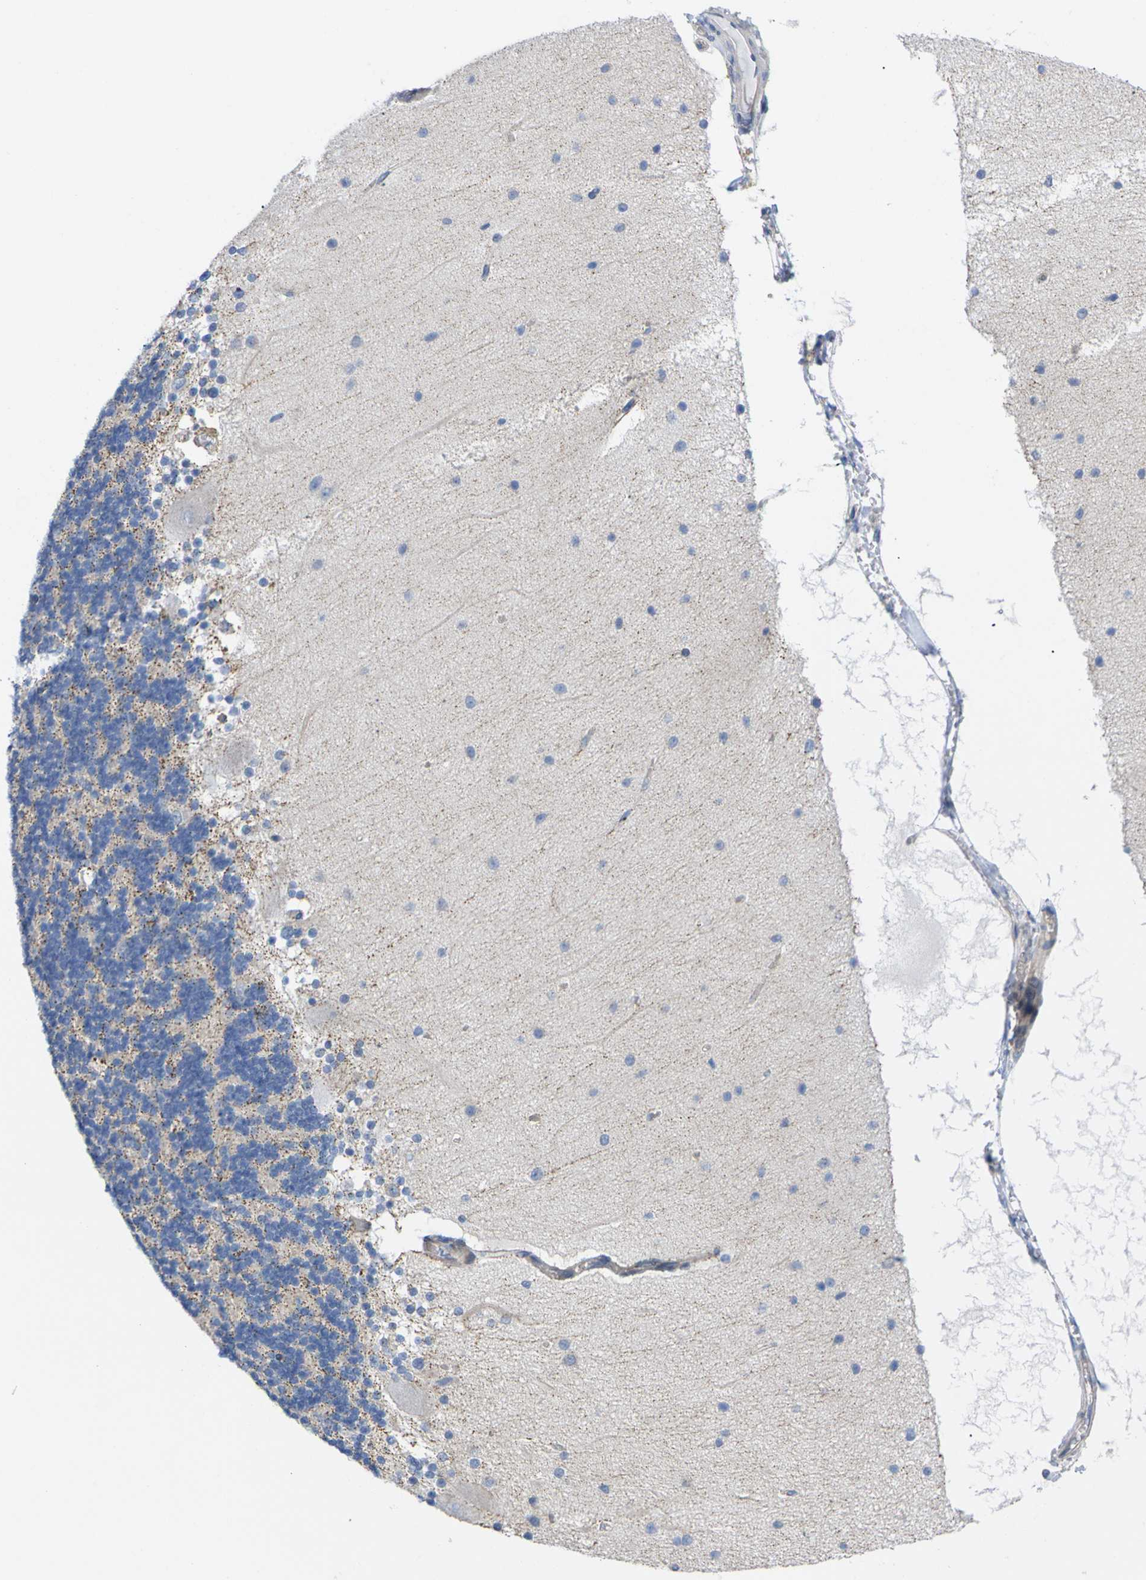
{"staining": {"intensity": "negative", "quantity": "none", "location": "none"}, "tissue": "cerebellum", "cell_type": "Cells in granular layer", "image_type": "normal", "snomed": [{"axis": "morphology", "description": "Normal tissue, NOS"}, {"axis": "topography", "description": "Cerebellum"}], "caption": "A photomicrograph of cerebellum stained for a protein reveals no brown staining in cells in granular layer.", "gene": "USH1C", "patient": {"sex": "female", "age": 54}}